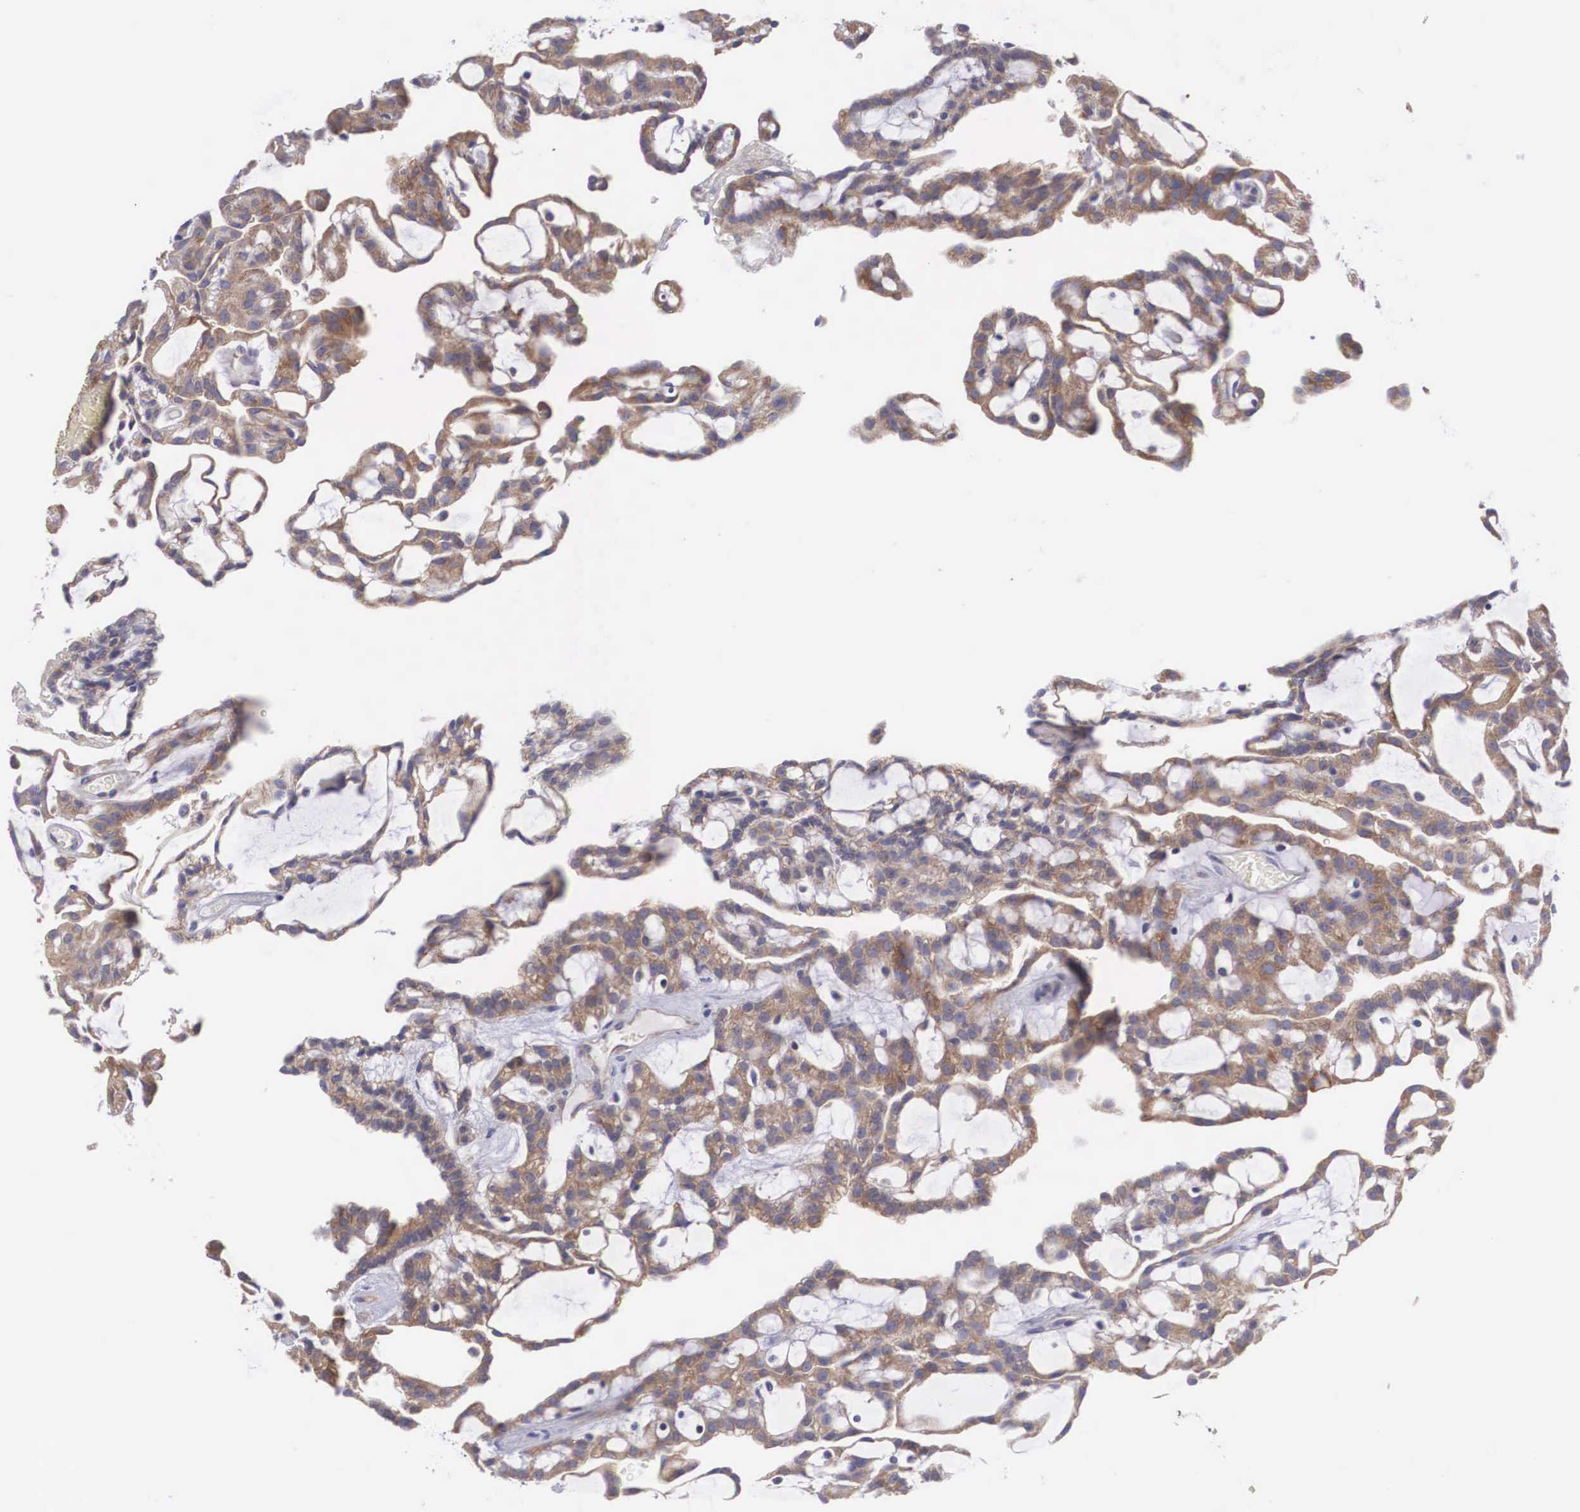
{"staining": {"intensity": "strong", "quantity": ">75%", "location": "cytoplasmic/membranous"}, "tissue": "renal cancer", "cell_type": "Tumor cells", "image_type": "cancer", "snomed": [{"axis": "morphology", "description": "Adenocarcinoma, NOS"}, {"axis": "topography", "description": "Kidney"}], "caption": "Brown immunohistochemical staining in adenocarcinoma (renal) exhibits strong cytoplasmic/membranous expression in approximately >75% of tumor cells. (Brightfield microscopy of DAB IHC at high magnification).", "gene": "TXLNG", "patient": {"sex": "male", "age": 63}}